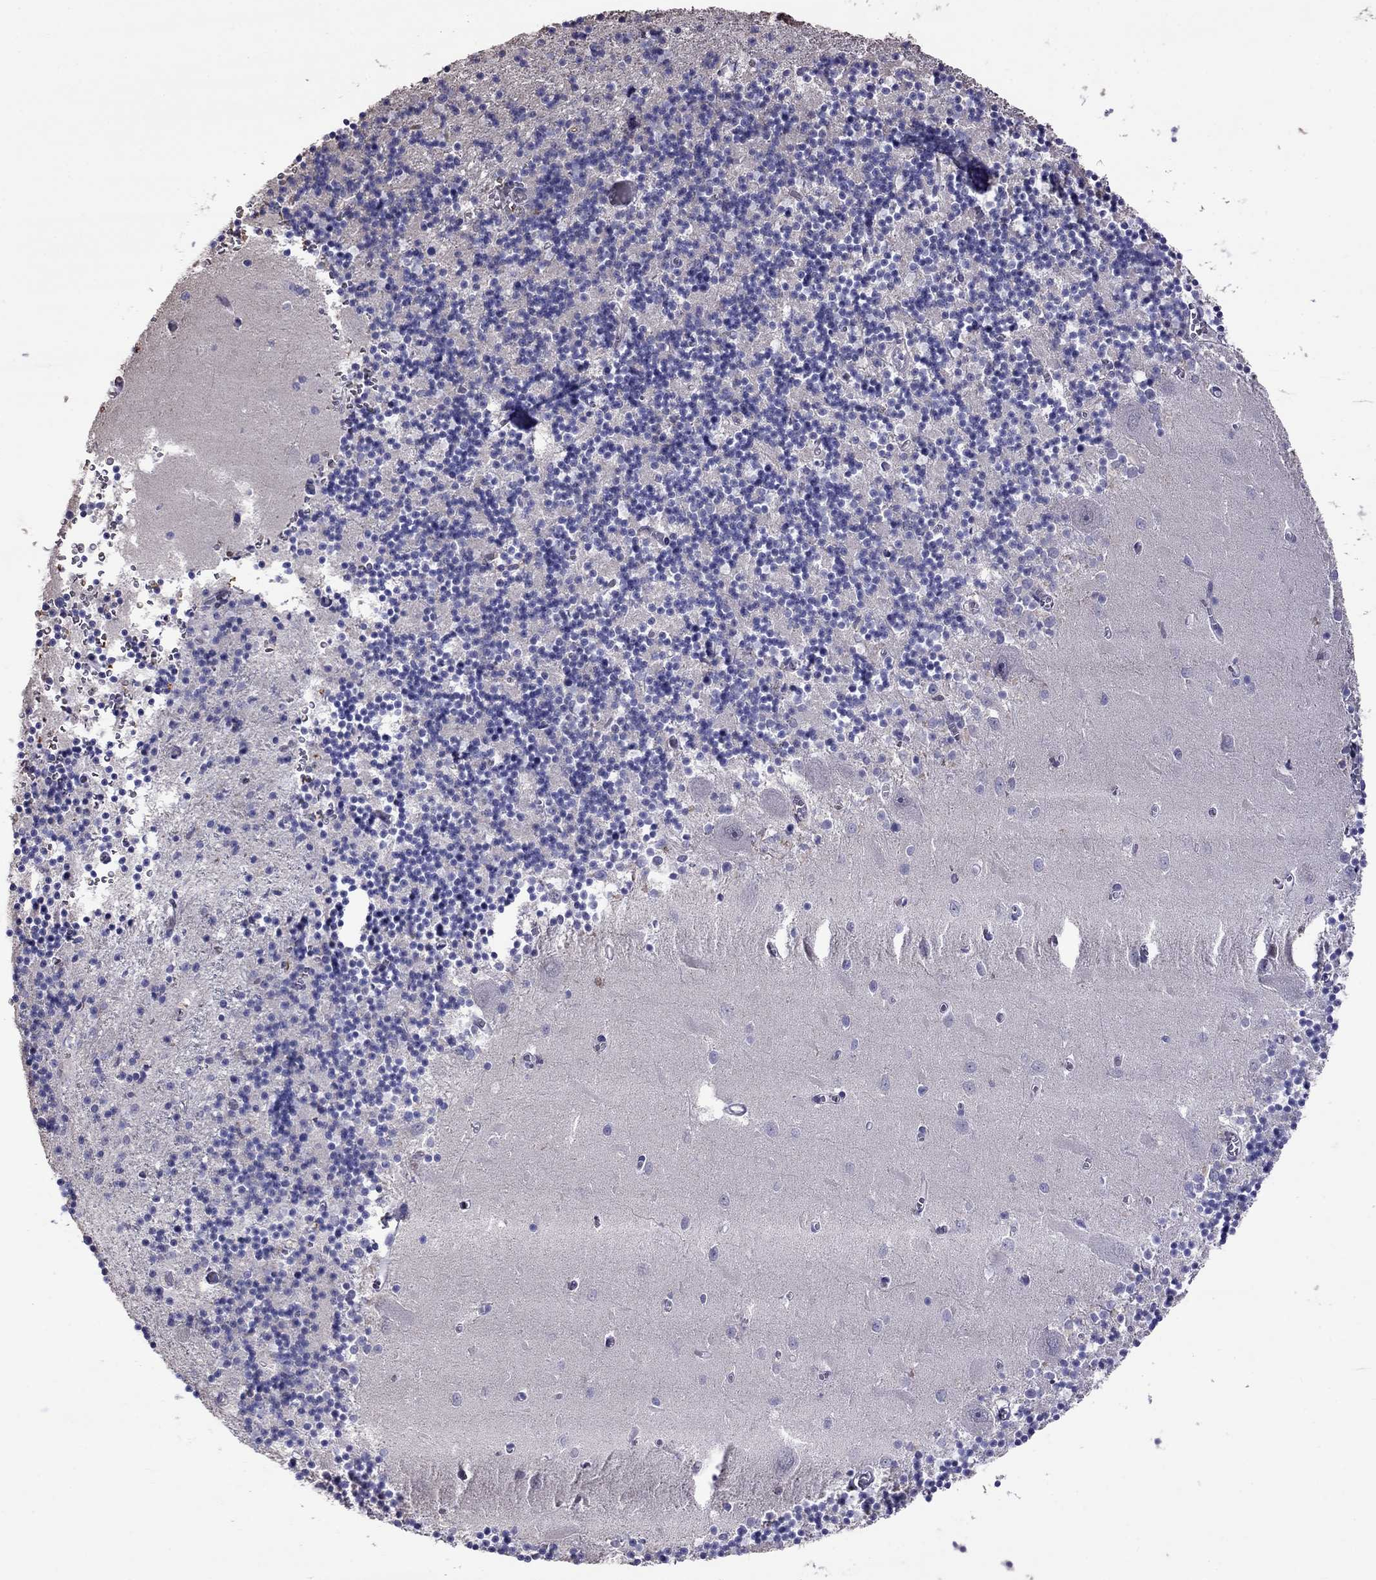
{"staining": {"intensity": "negative", "quantity": "none", "location": "none"}, "tissue": "cerebellum", "cell_type": "Cells in granular layer", "image_type": "normal", "snomed": [{"axis": "morphology", "description": "Normal tissue, NOS"}, {"axis": "topography", "description": "Cerebellum"}], "caption": "Immunohistochemical staining of benign human cerebellum reveals no significant expression in cells in granular layer.", "gene": "ADAM28", "patient": {"sex": "female", "age": 64}}